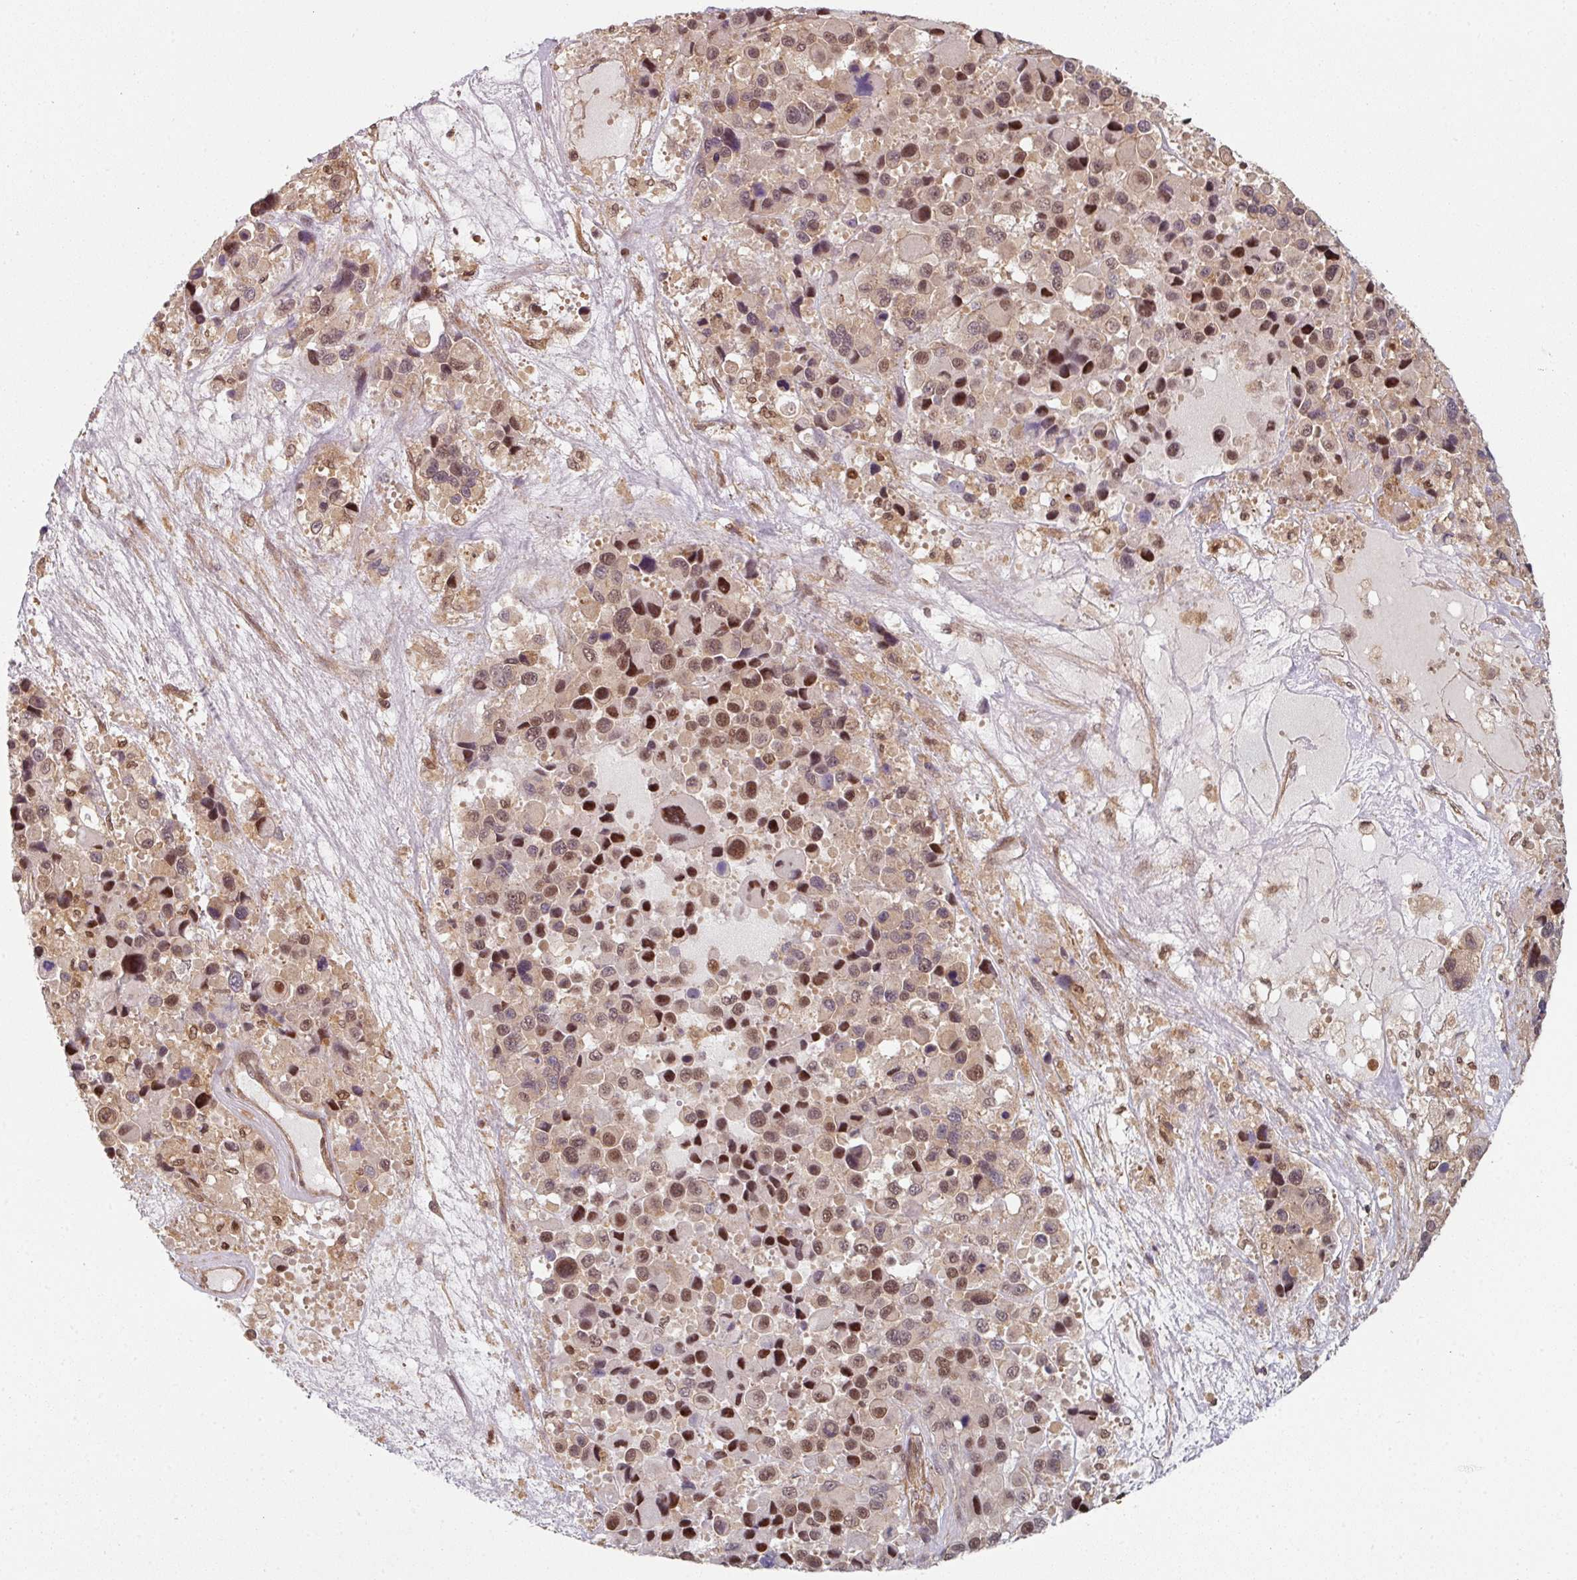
{"staining": {"intensity": "moderate", "quantity": ">75%", "location": "cytoplasmic/membranous,nuclear"}, "tissue": "melanoma", "cell_type": "Tumor cells", "image_type": "cancer", "snomed": [{"axis": "morphology", "description": "Malignant melanoma, Metastatic site"}, {"axis": "topography", "description": "Lymph node"}], "caption": "The histopathology image reveals a brown stain indicating the presence of a protein in the cytoplasmic/membranous and nuclear of tumor cells in melanoma. Ihc stains the protein of interest in brown and the nuclei are stained blue.", "gene": "PSME3IP1", "patient": {"sex": "female", "age": 65}}